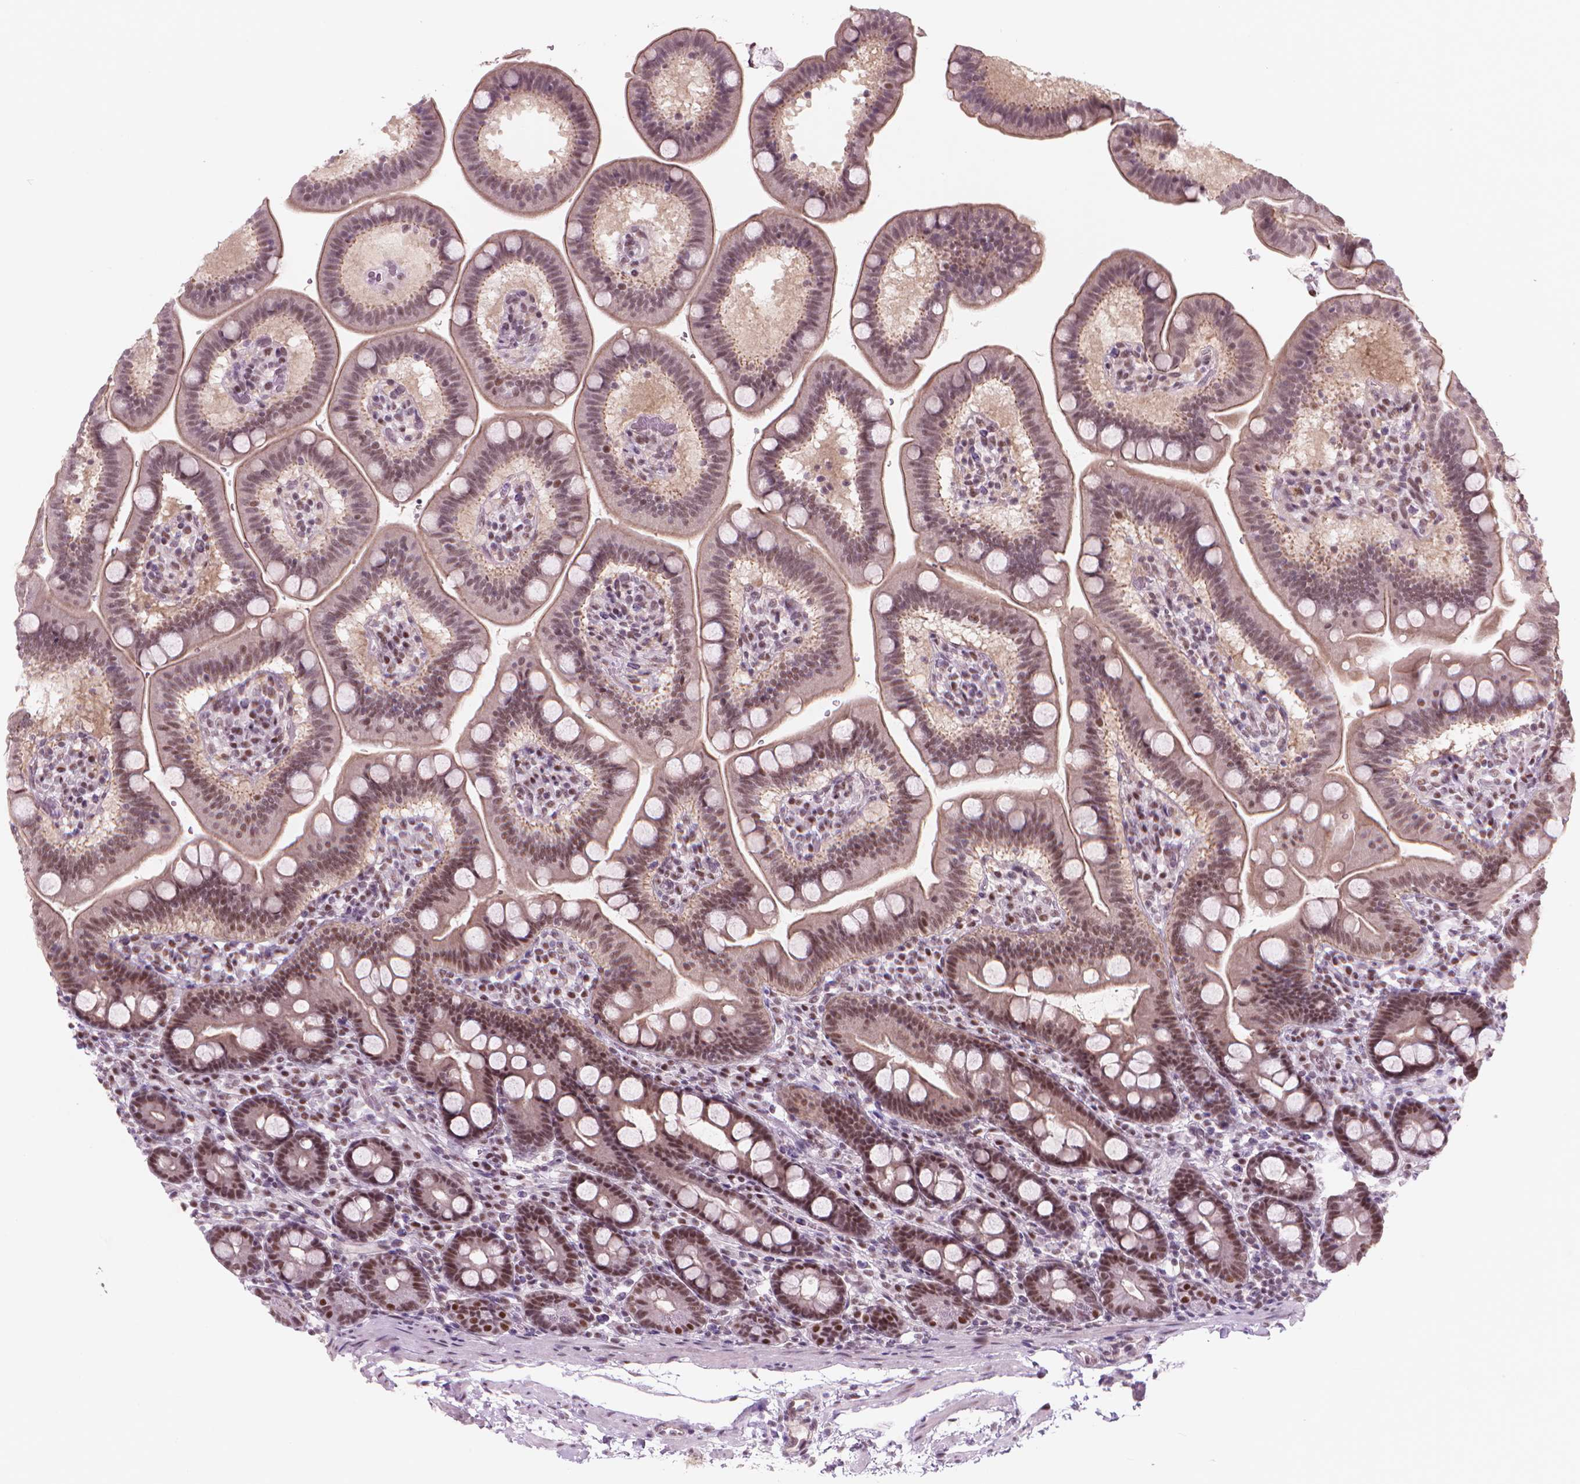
{"staining": {"intensity": "moderate", "quantity": "25%-75%", "location": "cytoplasmic/membranous,nuclear"}, "tissue": "duodenum", "cell_type": "Glandular cells", "image_type": "normal", "snomed": [{"axis": "morphology", "description": "Normal tissue, NOS"}, {"axis": "topography", "description": "Duodenum"}], "caption": "Immunohistochemical staining of unremarkable human duodenum shows moderate cytoplasmic/membranous,nuclear protein expression in about 25%-75% of glandular cells.", "gene": "POLR3D", "patient": {"sex": "male", "age": 59}}